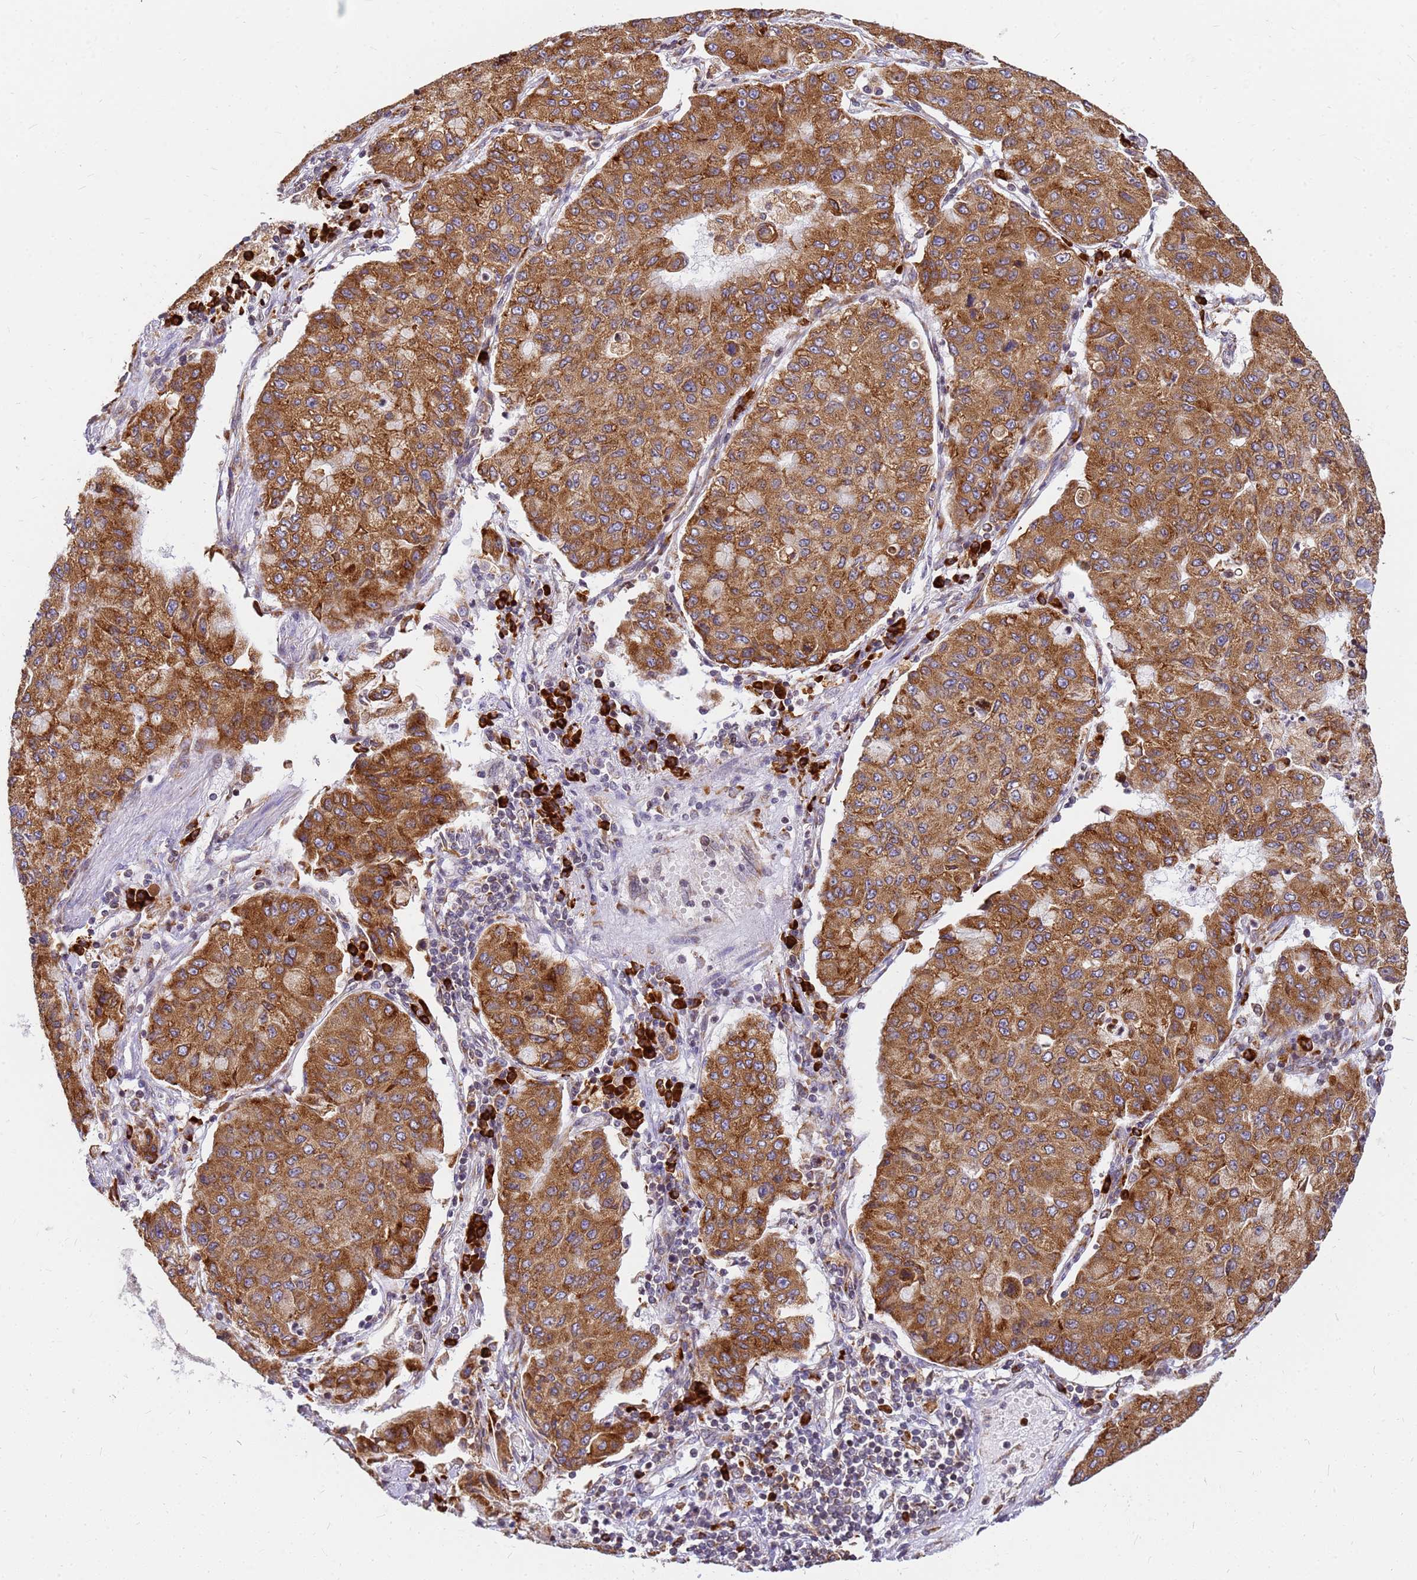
{"staining": {"intensity": "moderate", "quantity": ">75%", "location": "cytoplasmic/membranous"}, "tissue": "lung cancer", "cell_type": "Tumor cells", "image_type": "cancer", "snomed": [{"axis": "morphology", "description": "Squamous cell carcinoma, NOS"}, {"axis": "topography", "description": "Lung"}], "caption": "Immunohistochemical staining of human squamous cell carcinoma (lung) displays medium levels of moderate cytoplasmic/membranous protein staining in approximately >75% of tumor cells.", "gene": "SSR4", "patient": {"sex": "male", "age": 74}}